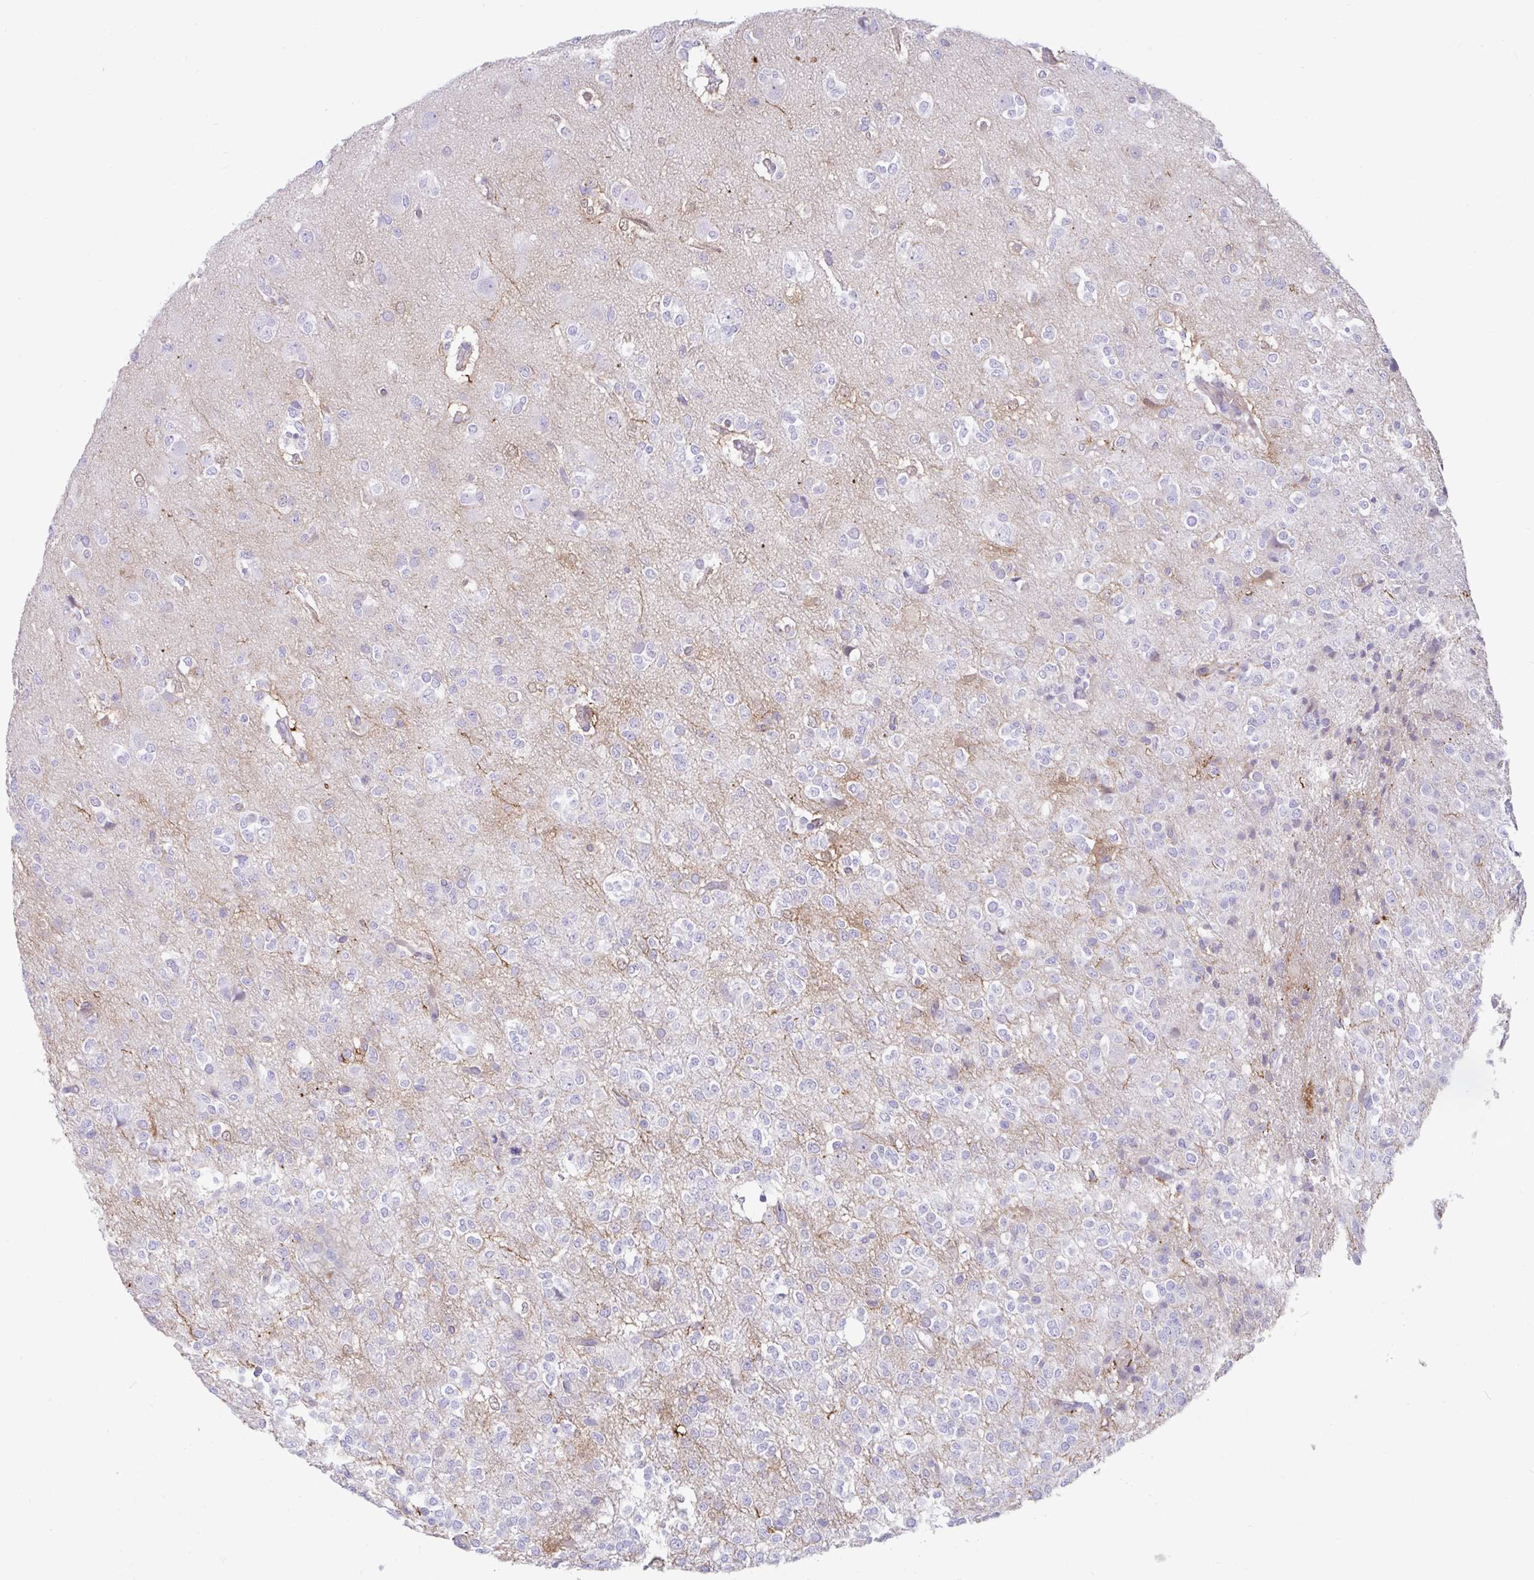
{"staining": {"intensity": "negative", "quantity": "none", "location": "none"}, "tissue": "glioma", "cell_type": "Tumor cells", "image_type": "cancer", "snomed": [{"axis": "morphology", "description": "Glioma, malignant, Low grade"}, {"axis": "topography", "description": "Brain"}], "caption": "Immunohistochemistry (IHC) photomicrograph of human glioma stained for a protein (brown), which reveals no expression in tumor cells.", "gene": "FAM107A", "patient": {"sex": "female", "age": 33}}